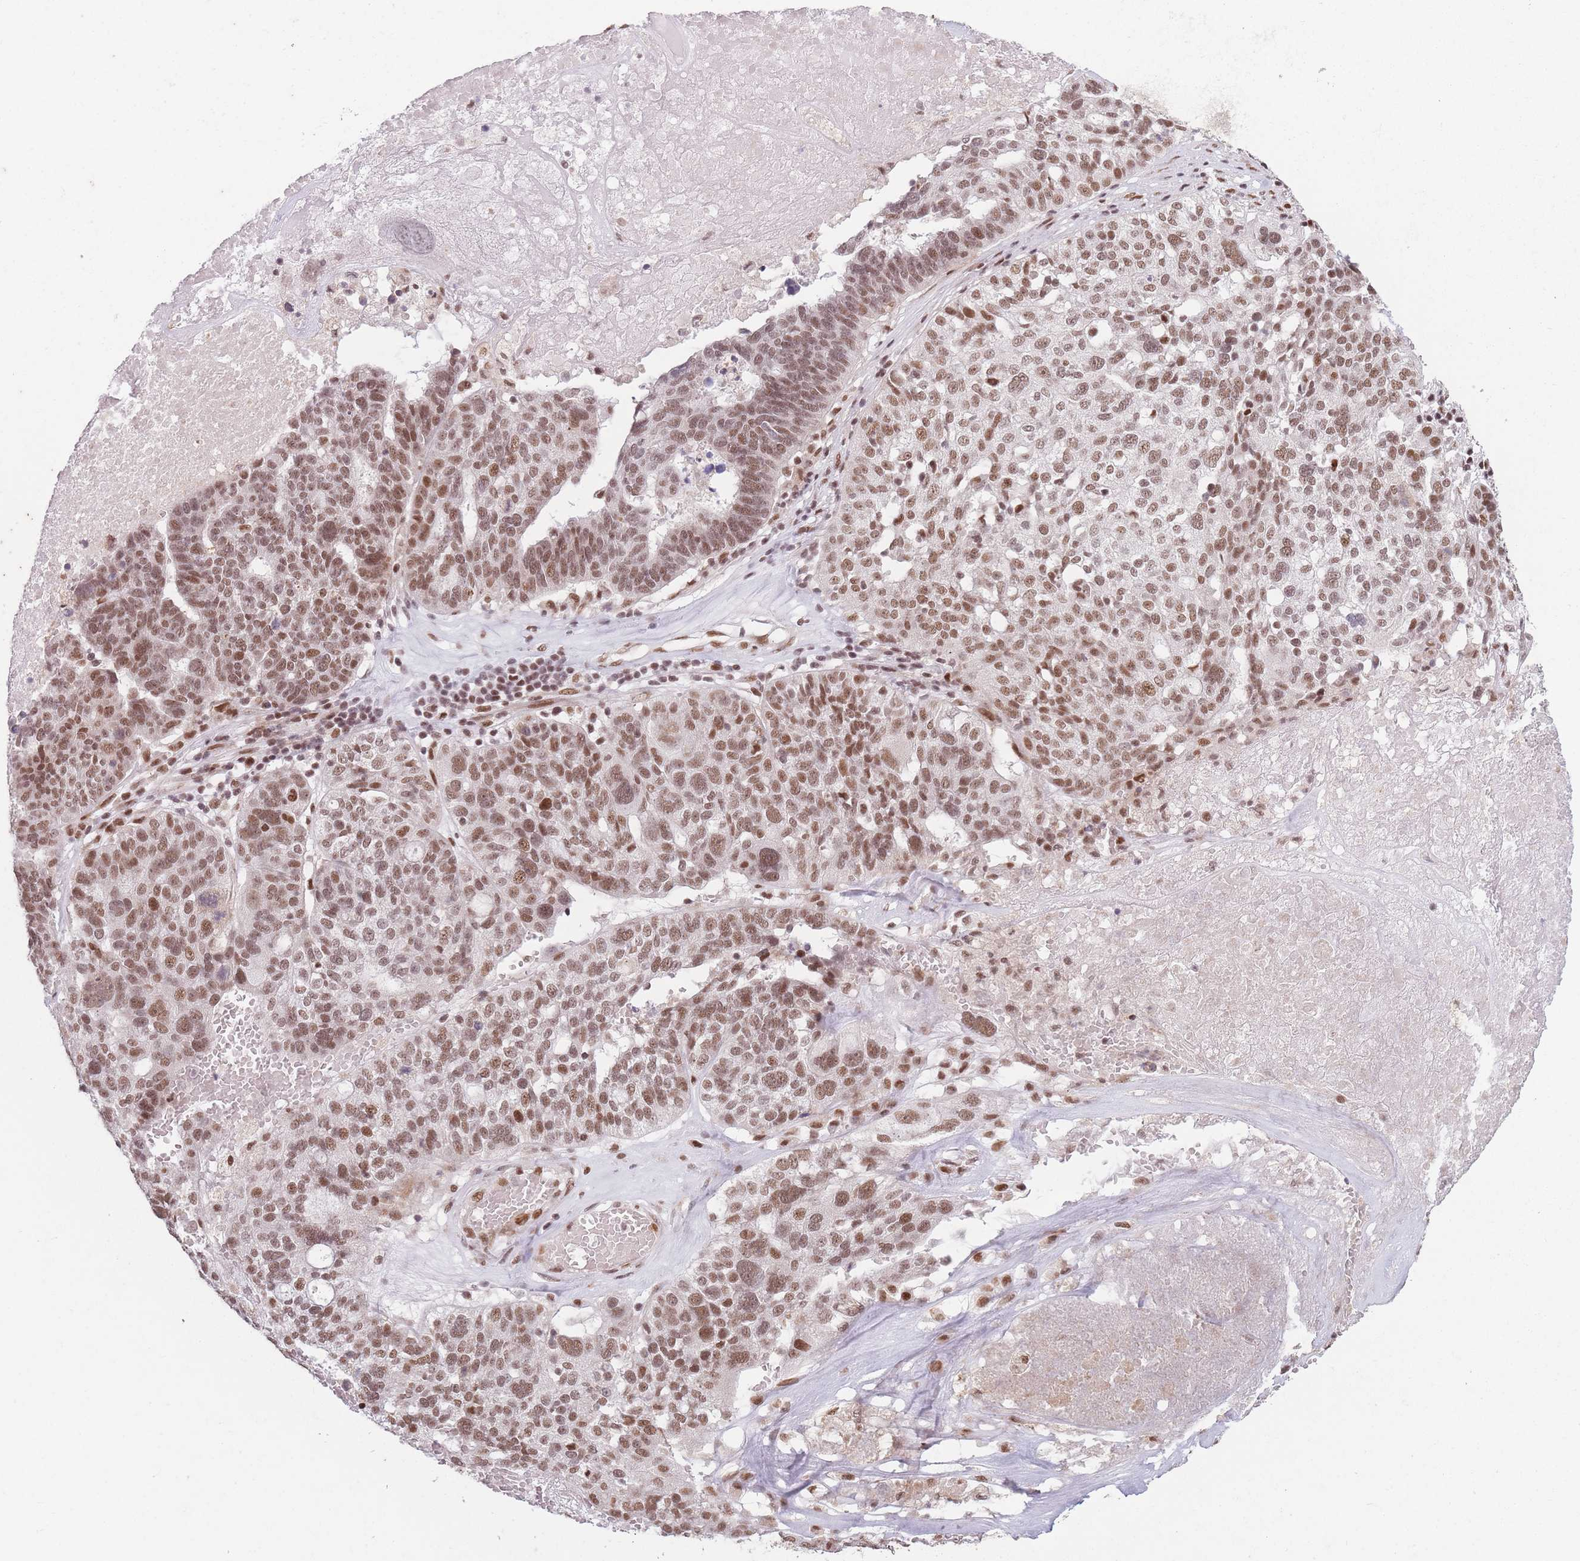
{"staining": {"intensity": "moderate", "quantity": ">75%", "location": "nuclear"}, "tissue": "ovarian cancer", "cell_type": "Tumor cells", "image_type": "cancer", "snomed": [{"axis": "morphology", "description": "Cystadenocarcinoma, serous, NOS"}, {"axis": "topography", "description": "Ovary"}], "caption": "Immunohistochemical staining of human ovarian cancer (serous cystadenocarcinoma) exhibits medium levels of moderate nuclear protein expression in about >75% of tumor cells.", "gene": "SUPT6H", "patient": {"sex": "female", "age": 59}}